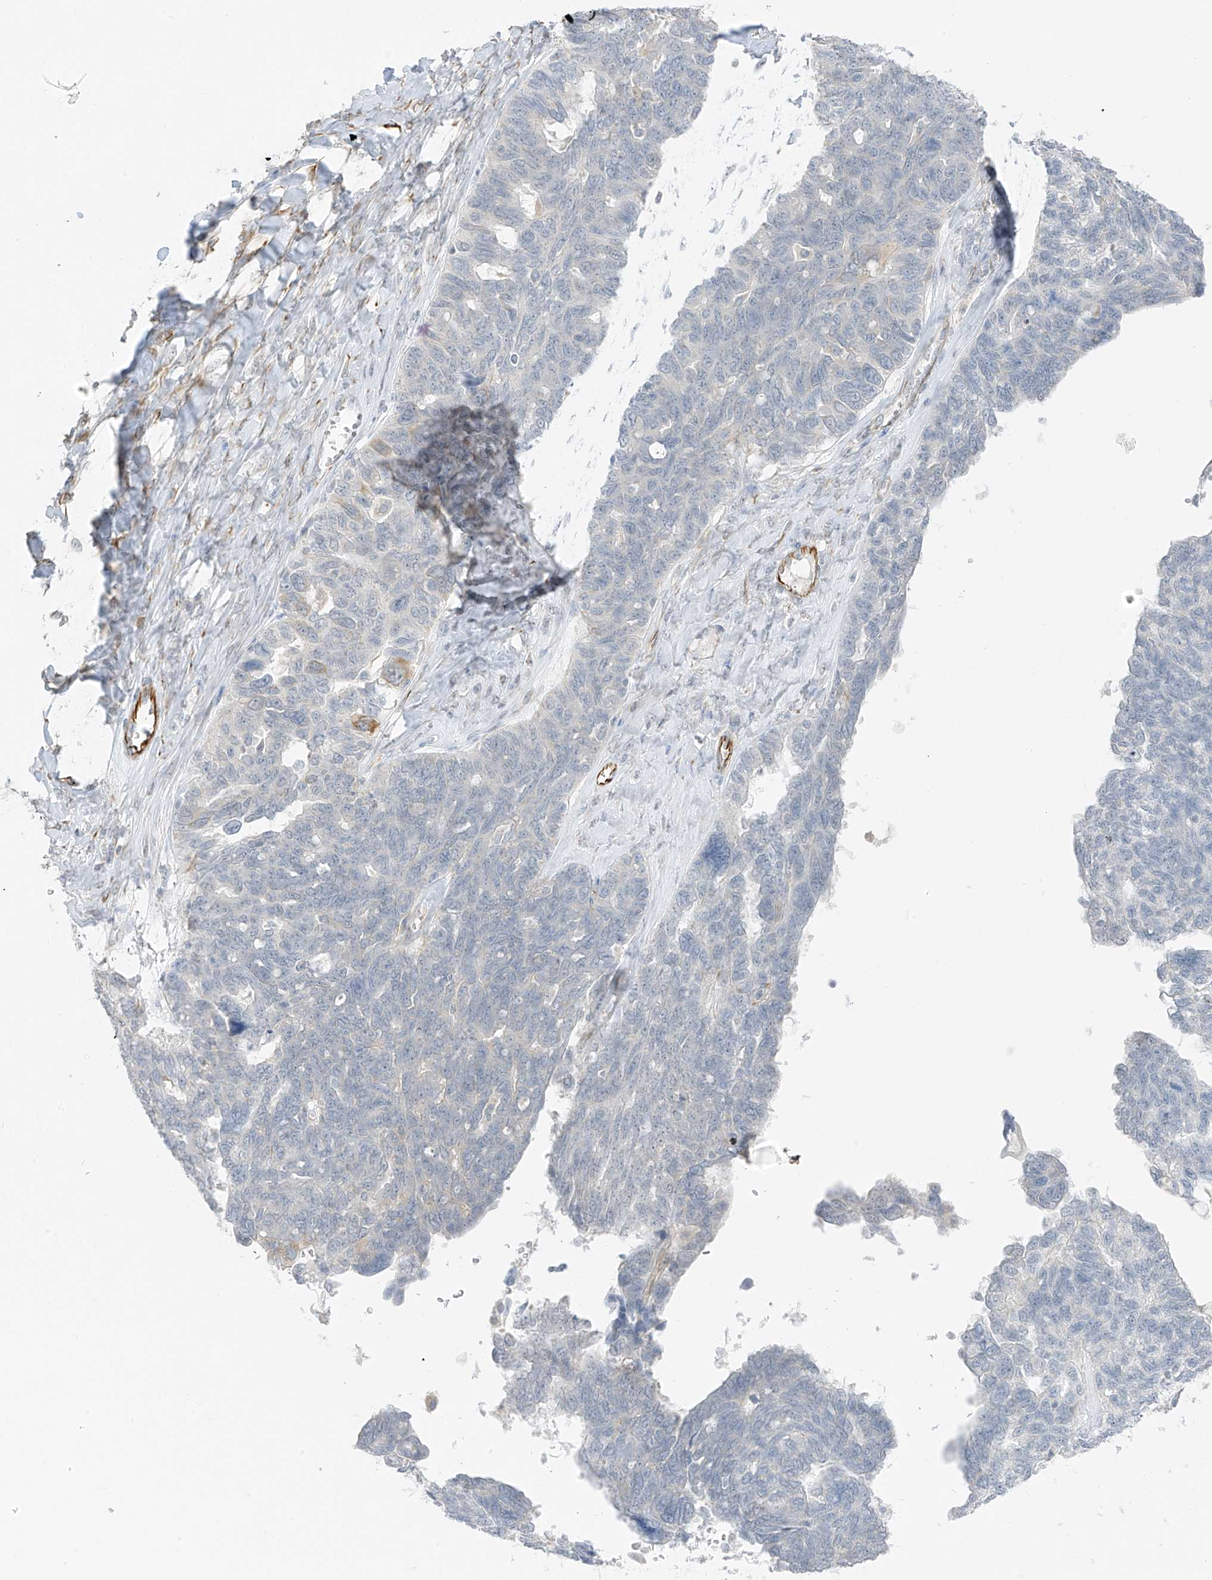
{"staining": {"intensity": "negative", "quantity": "none", "location": "none"}, "tissue": "ovarian cancer", "cell_type": "Tumor cells", "image_type": "cancer", "snomed": [{"axis": "morphology", "description": "Cystadenocarcinoma, serous, NOS"}, {"axis": "topography", "description": "Ovary"}], "caption": "DAB (3,3'-diaminobenzidine) immunohistochemical staining of serous cystadenocarcinoma (ovarian) reveals no significant staining in tumor cells. (Stains: DAB (3,3'-diaminobenzidine) immunohistochemistry with hematoxylin counter stain, Microscopy: brightfield microscopy at high magnification).", "gene": "HS6ST2", "patient": {"sex": "female", "age": 79}}